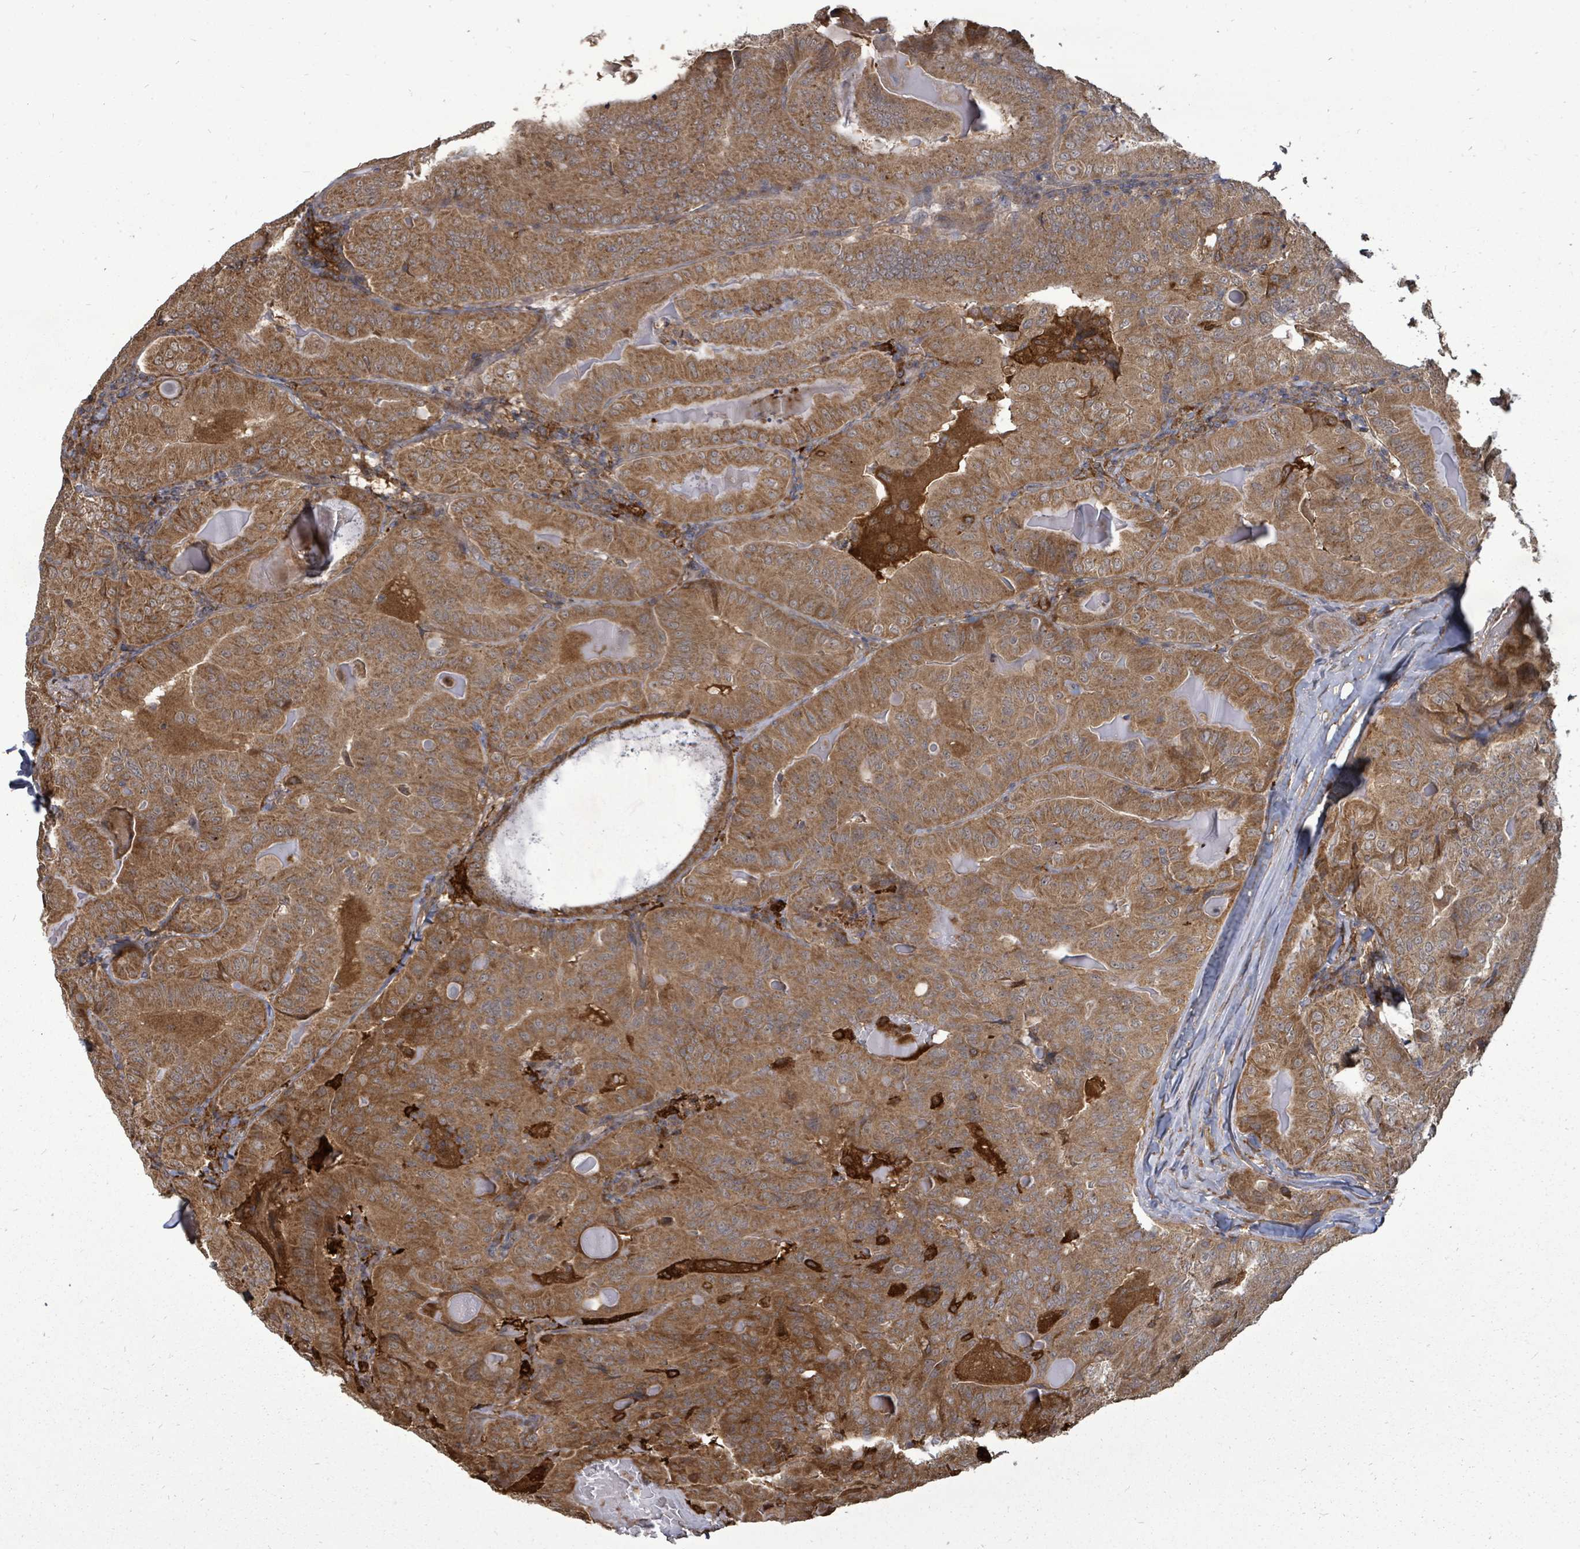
{"staining": {"intensity": "moderate", "quantity": ">75%", "location": "cytoplasmic/membranous"}, "tissue": "thyroid cancer", "cell_type": "Tumor cells", "image_type": "cancer", "snomed": [{"axis": "morphology", "description": "Papillary adenocarcinoma, NOS"}, {"axis": "topography", "description": "Thyroid gland"}], "caption": "A brown stain highlights moderate cytoplasmic/membranous positivity of a protein in human thyroid cancer (papillary adenocarcinoma) tumor cells.", "gene": "EIF3C", "patient": {"sex": "female", "age": 68}}